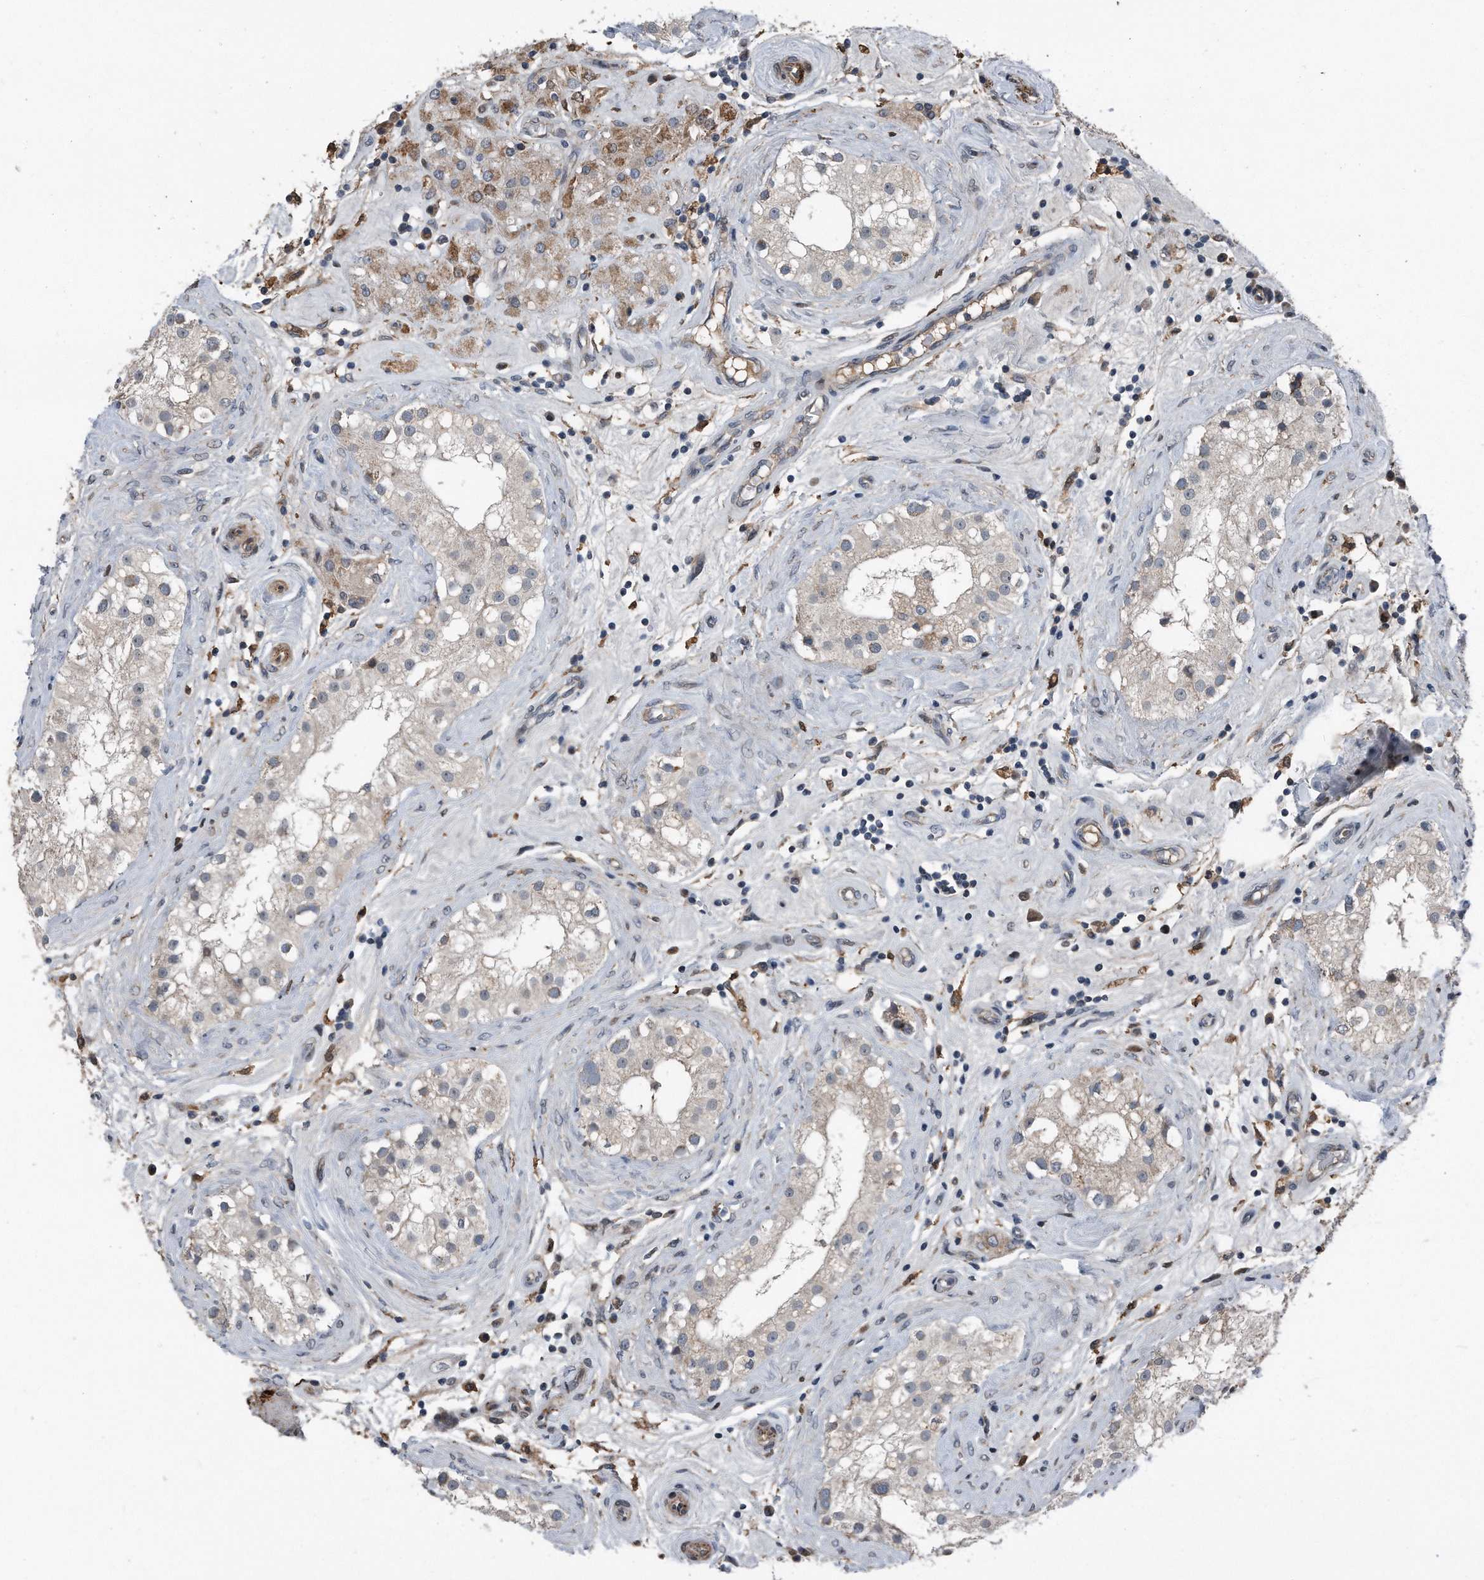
{"staining": {"intensity": "weak", "quantity": "<25%", "location": "cytoplasmic/membranous"}, "tissue": "testis", "cell_type": "Cells in seminiferous ducts", "image_type": "normal", "snomed": [{"axis": "morphology", "description": "Normal tissue, NOS"}, {"axis": "topography", "description": "Testis"}], "caption": "High power microscopy micrograph of an immunohistochemistry image of normal testis, revealing no significant staining in cells in seminiferous ducts.", "gene": "DST", "patient": {"sex": "male", "age": 84}}